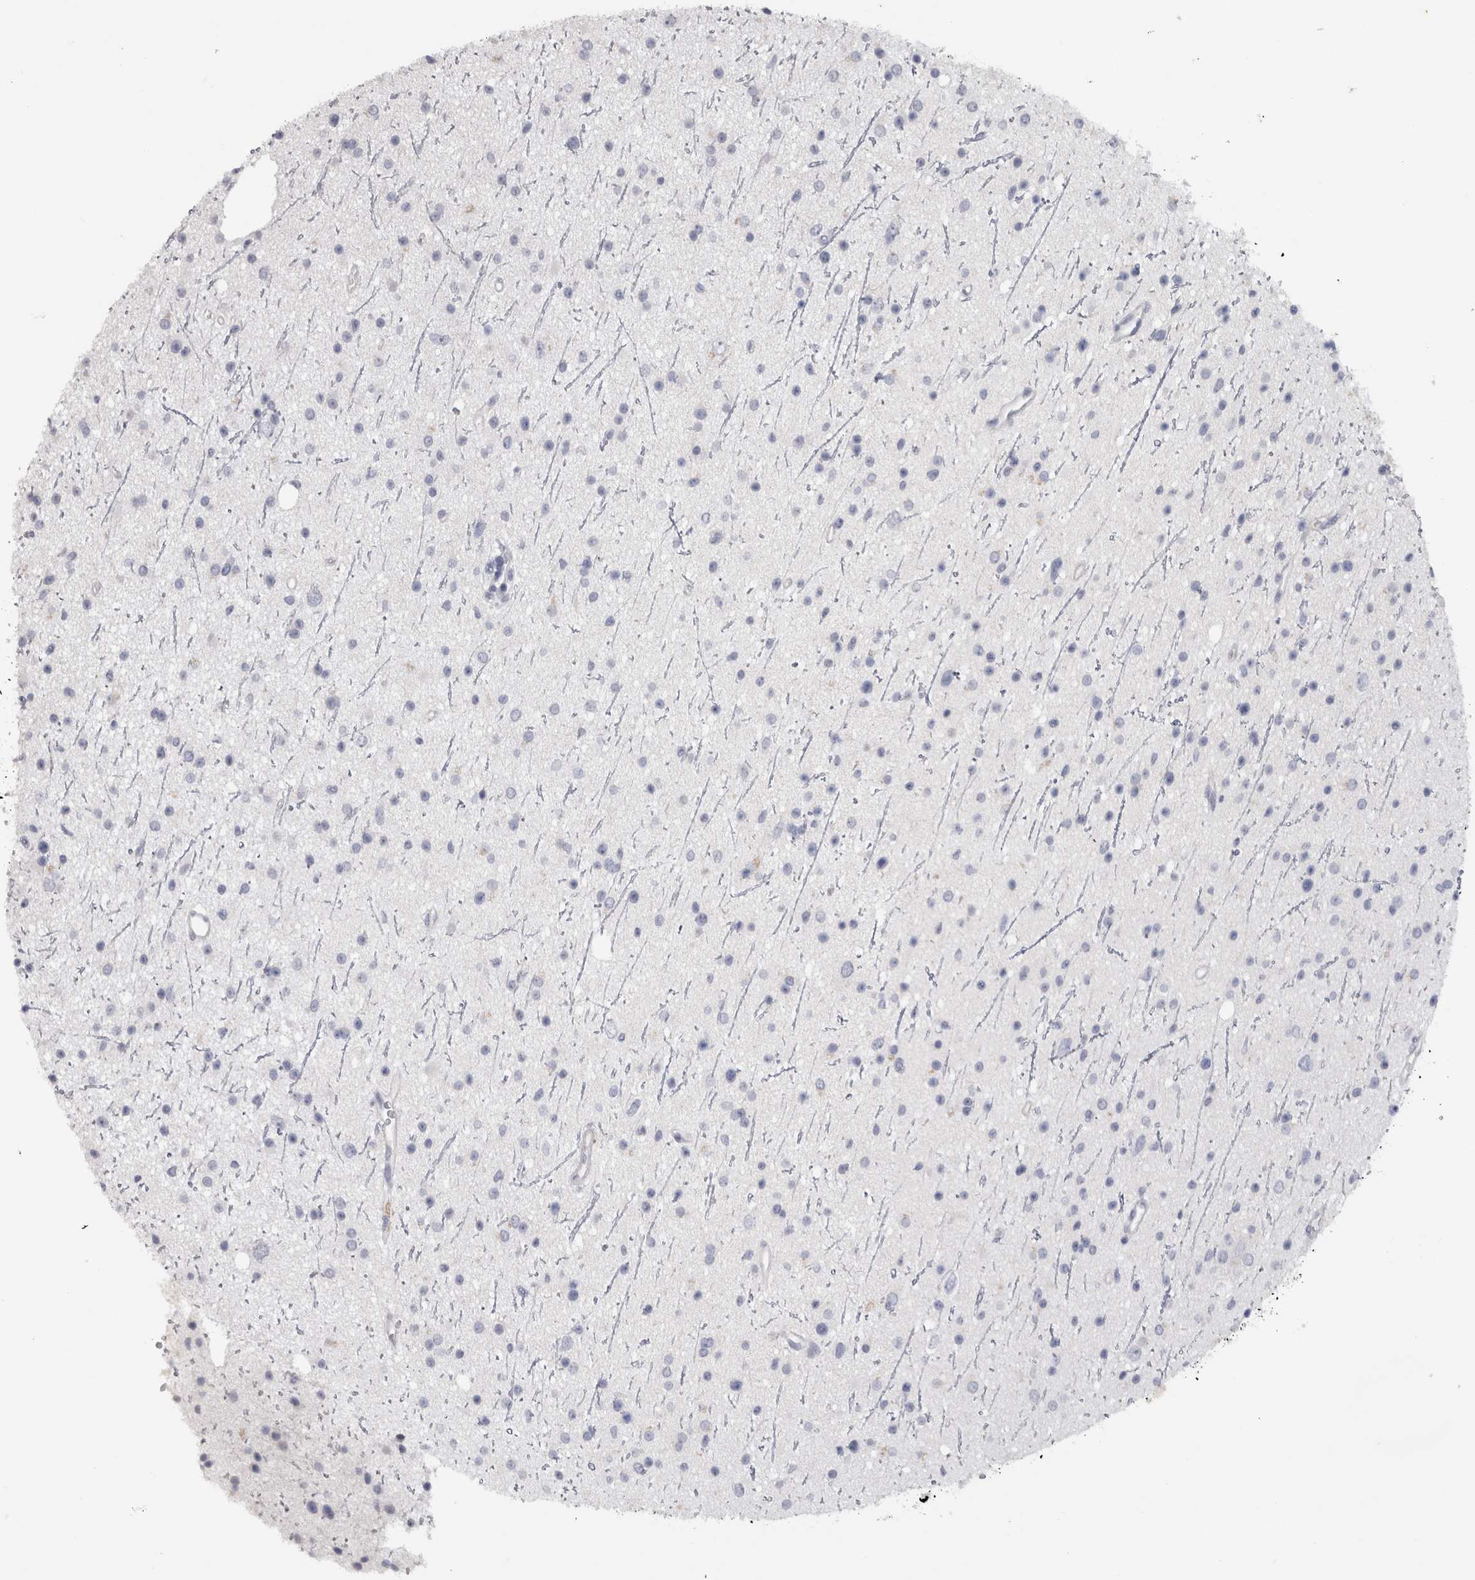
{"staining": {"intensity": "negative", "quantity": "none", "location": "none"}, "tissue": "glioma", "cell_type": "Tumor cells", "image_type": "cancer", "snomed": [{"axis": "morphology", "description": "Glioma, malignant, Low grade"}, {"axis": "topography", "description": "Cerebral cortex"}], "caption": "The image exhibits no significant positivity in tumor cells of glioma.", "gene": "ADAM2", "patient": {"sex": "female", "age": 39}}